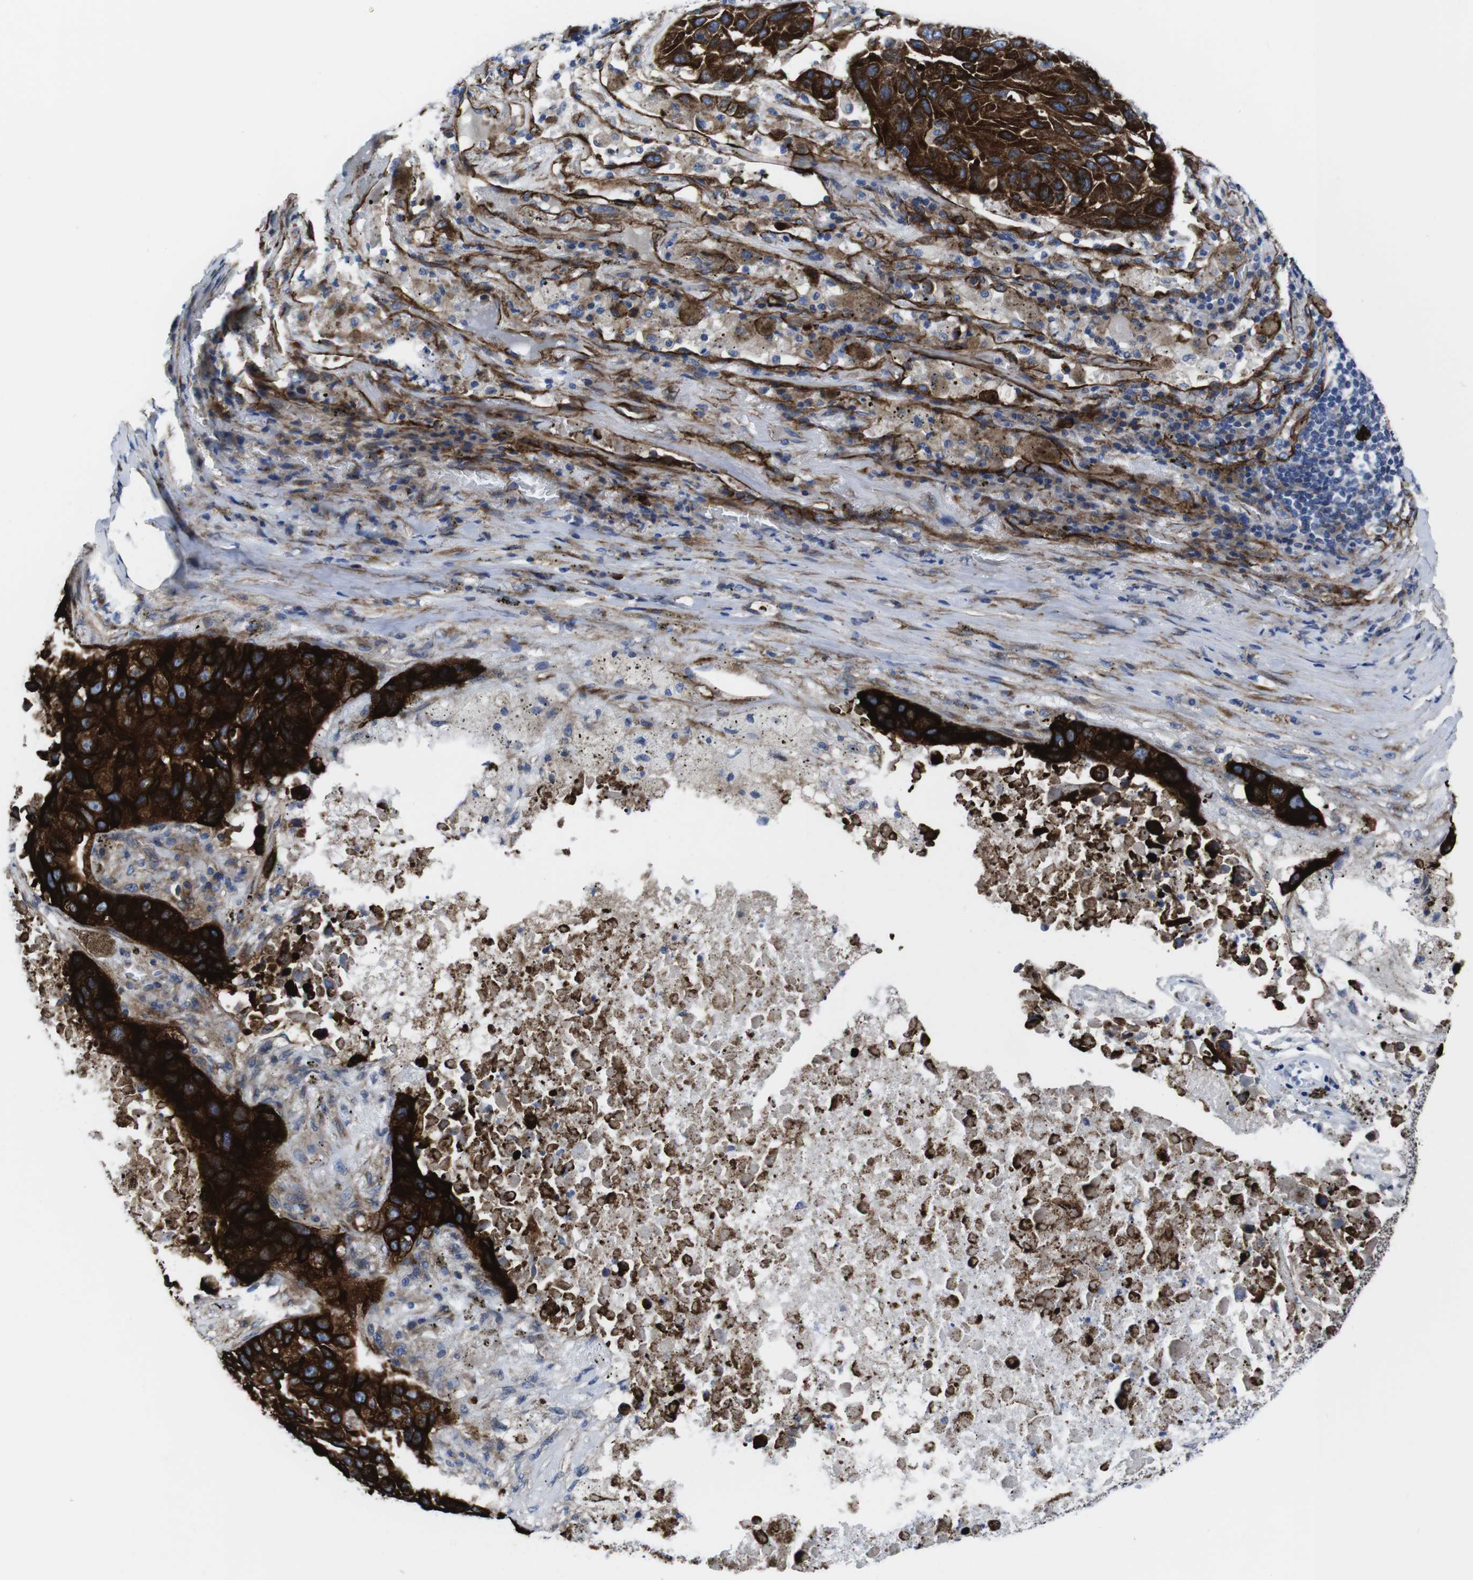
{"staining": {"intensity": "strong", "quantity": ">75%", "location": "cytoplasmic/membranous"}, "tissue": "lung cancer", "cell_type": "Tumor cells", "image_type": "cancer", "snomed": [{"axis": "morphology", "description": "Squamous cell carcinoma, NOS"}, {"axis": "topography", "description": "Lung"}], "caption": "Tumor cells reveal strong cytoplasmic/membranous positivity in about >75% of cells in lung squamous cell carcinoma. (DAB = brown stain, brightfield microscopy at high magnification).", "gene": "NUMB", "patient": {"sex": "male", "age": 57}}